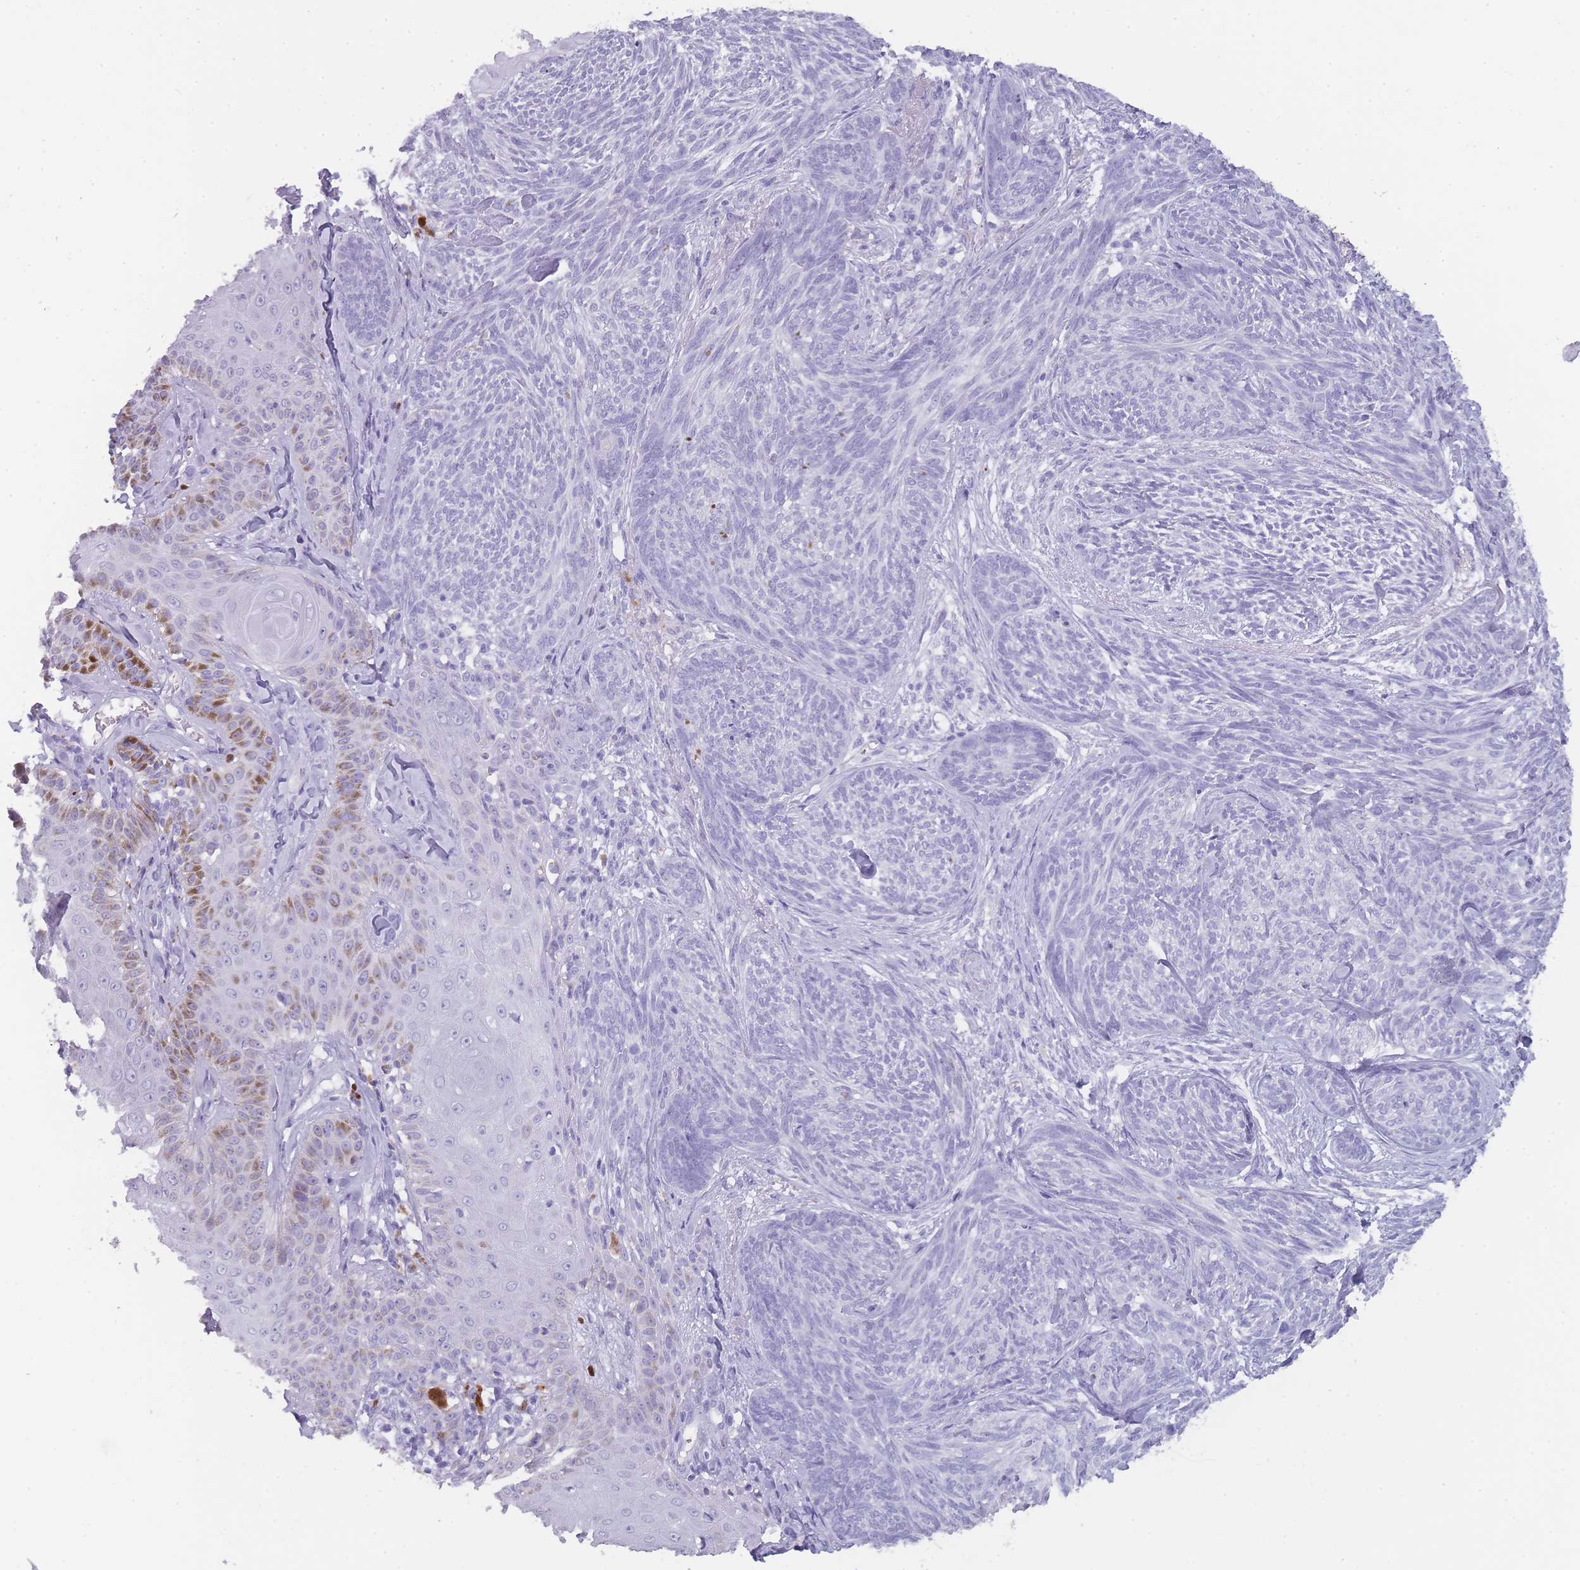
{"staining": {"intensity": "negative", "quantity": "none", "location": "none"}, "tissue": "skin cancer", "cell_type": "Tumor cells", "image_type": "cancer", "snomed": [{"axis": "morphology", "description": "Basal cell carcinoma"}, {"axis": "topography", "description": "Skin"}], "caption": "This is a micrograph of IHC staining of basal cell carcinoma (skin), which shows no positivity in tumor cells. (Brightfield microscopy of DAB (3,3'-diaminobenzidine) IHC at high magnification).", "gene": "TCP11", "patient": {"sex": "male", "age": 73}}